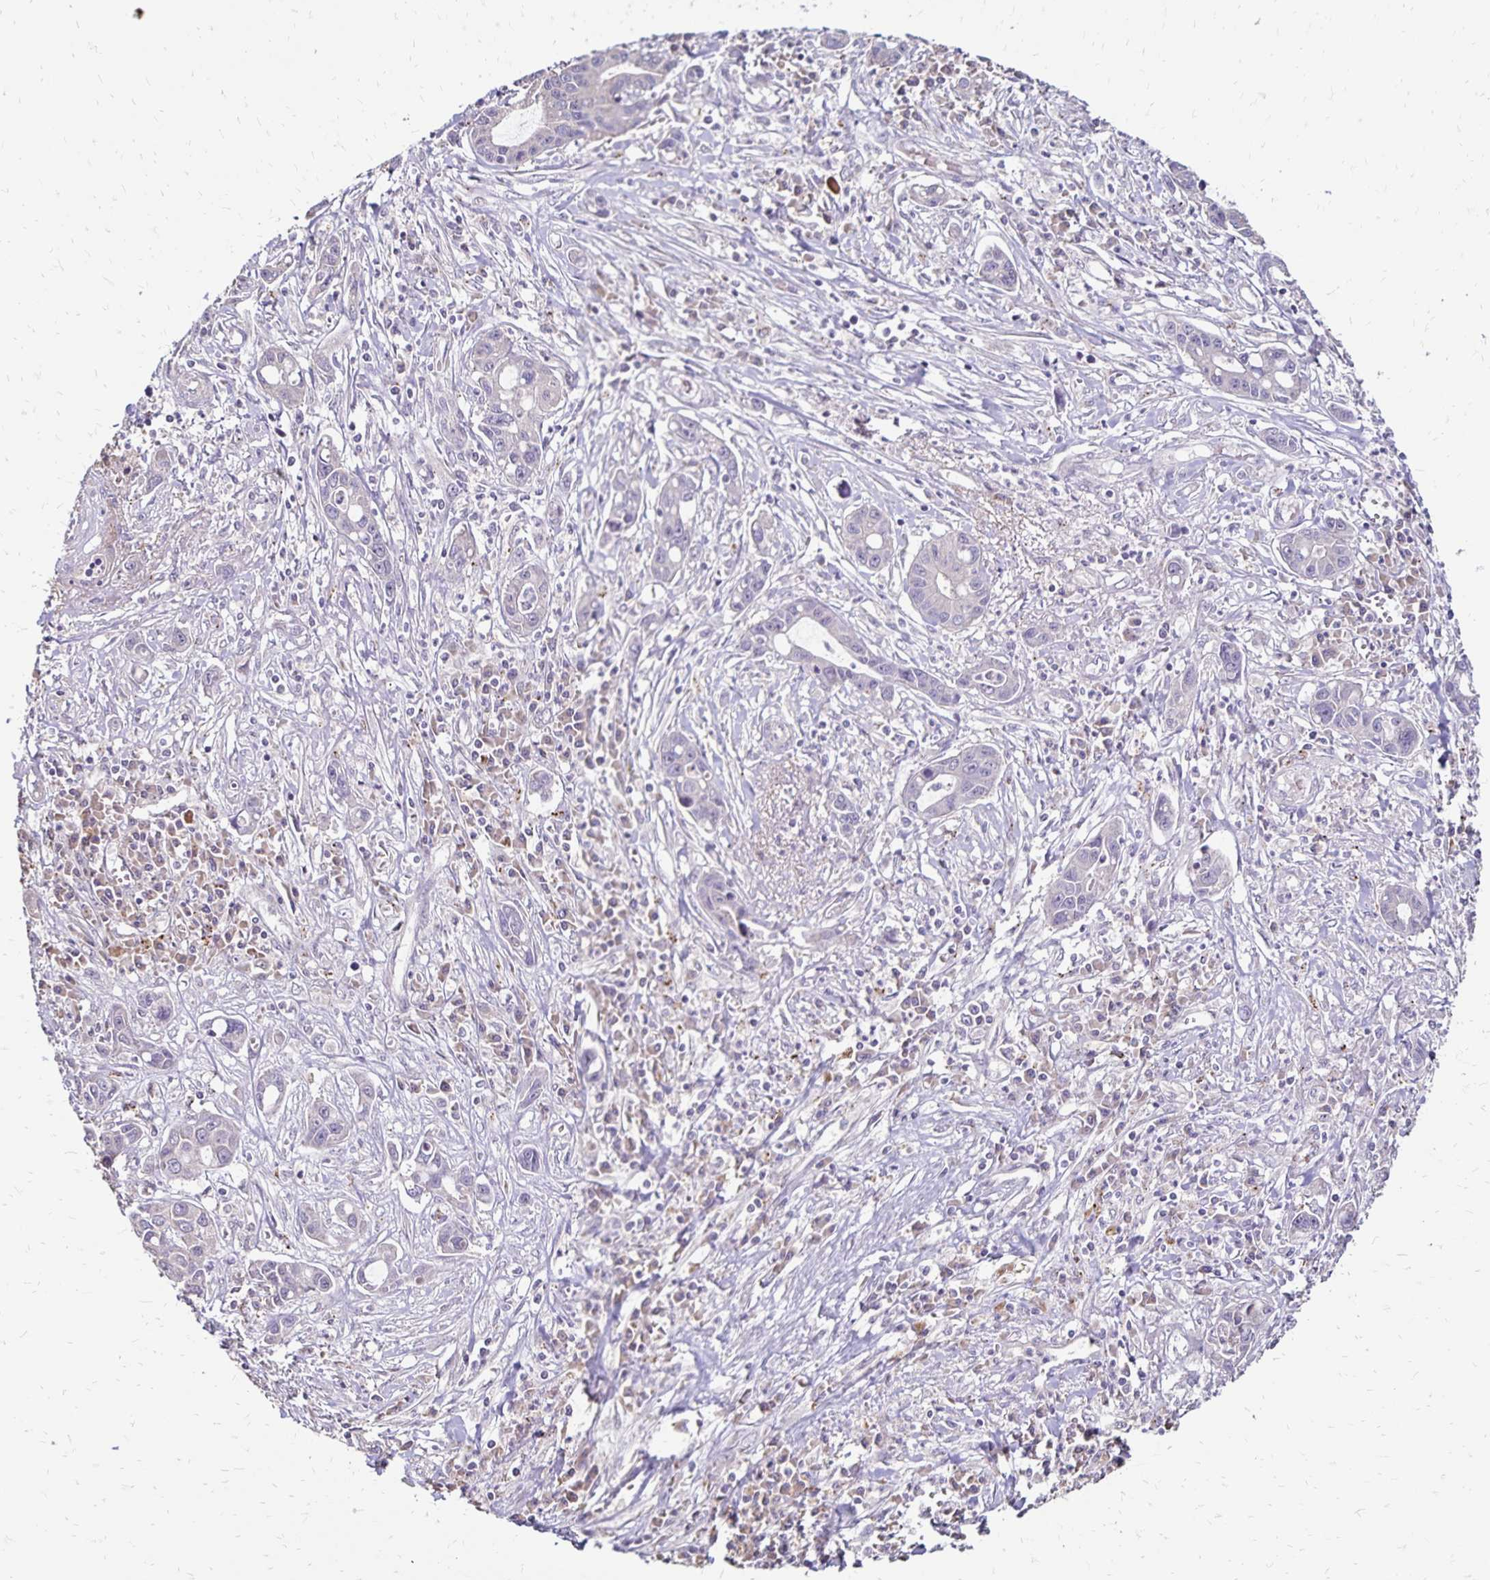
{"staining": {"intensity": "negative", "quantity": "none", "location": "none"}, "tissue": "liver cancer", "cell_type": "Tumor cells", "image_type": "cancer", "snomed": [{"axis": "morphology", "description": "Cholangiocarcinoma"}, {"axis": "topography", "description": "Liver"}], "caption": "This is an IHC image of liver cancer (cholangiocarcinoma). There is no staining in tumor cells.", "gene": "EMC10", "patient": {"sex": "male", "age": 58}}